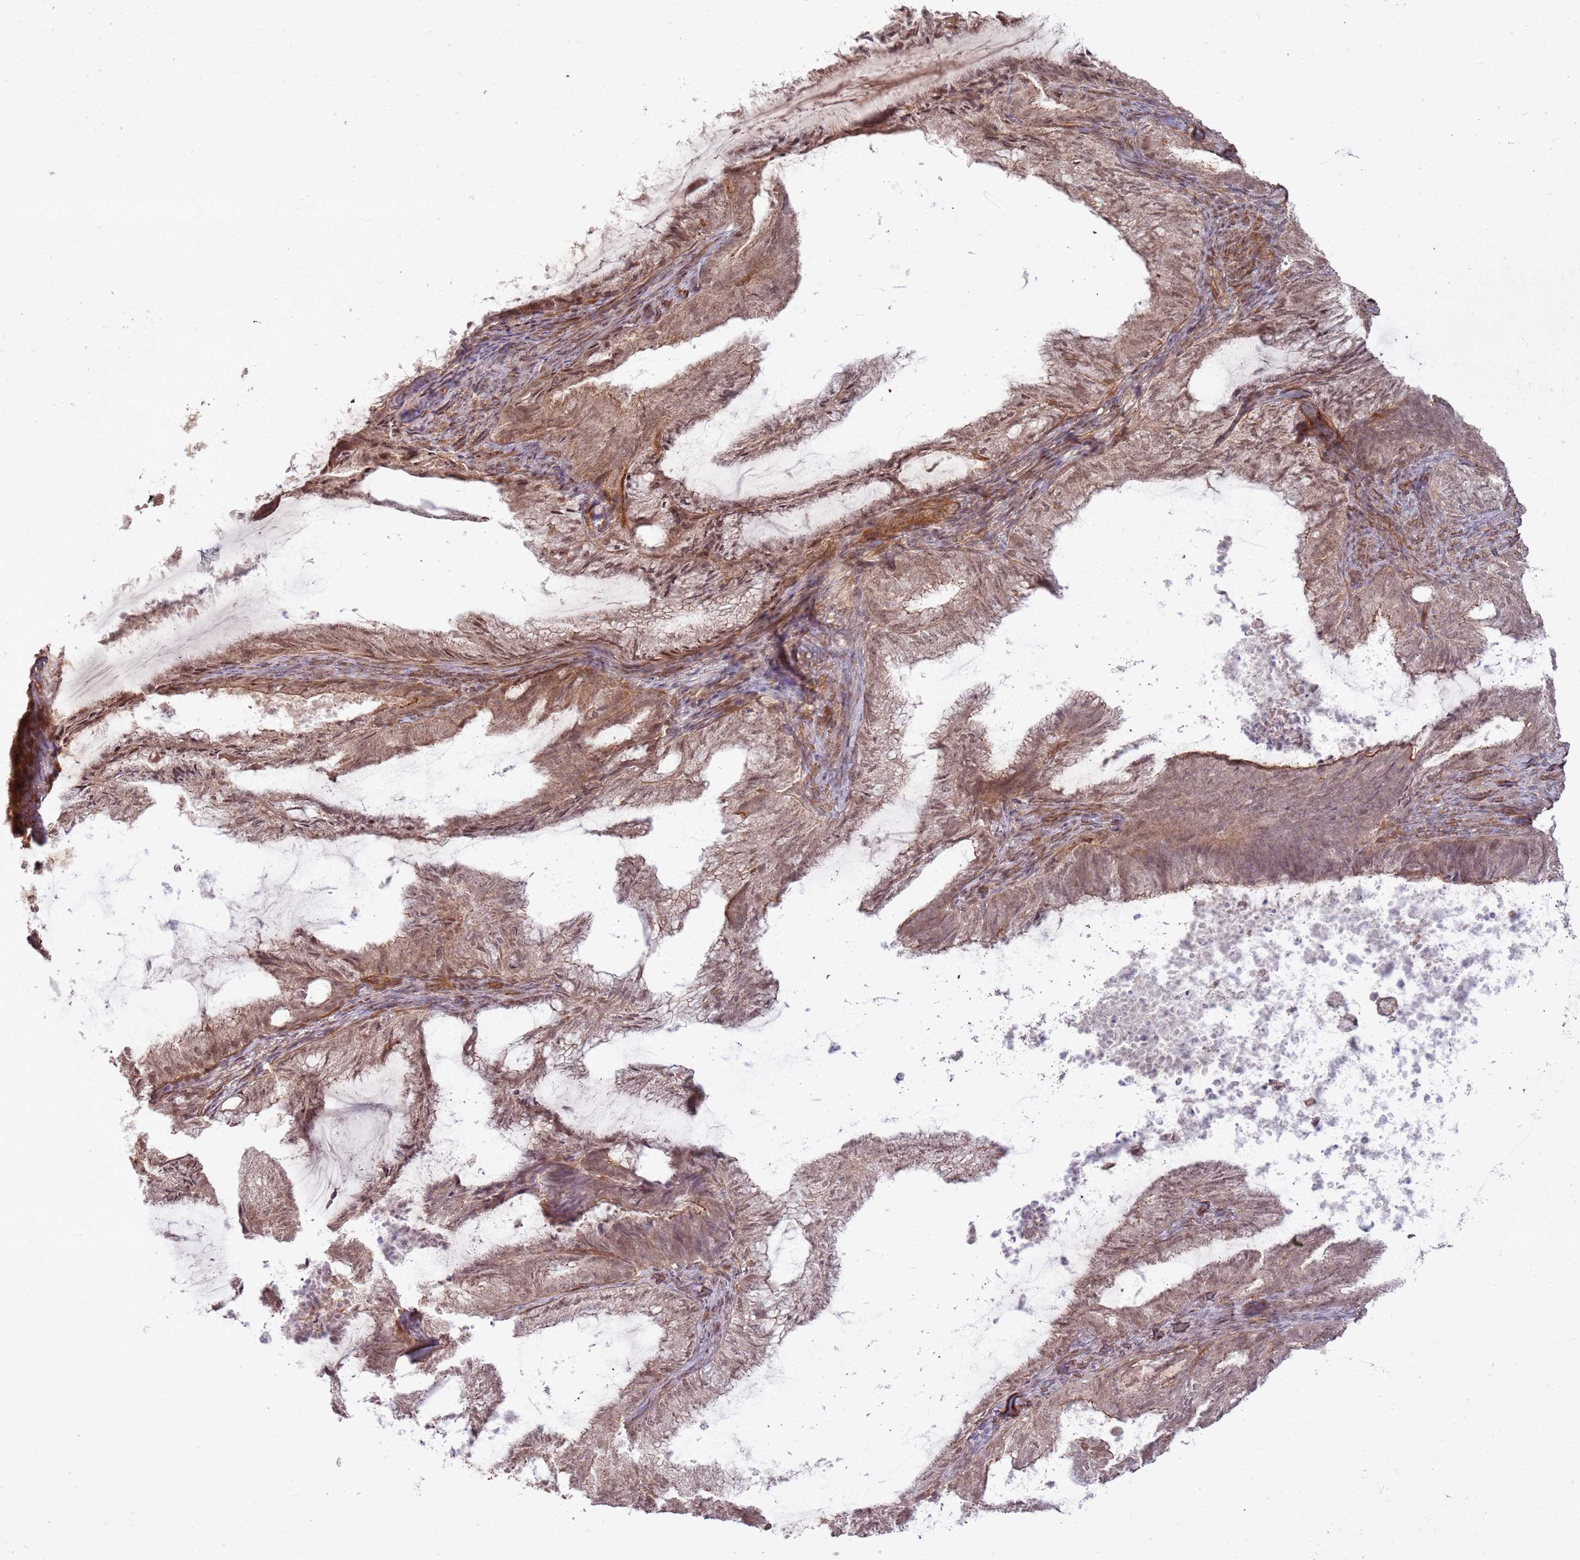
{"staining": {"intensity": "moderate", "quantity": ">75%", "location": "cytoplasmic/membranous,nuclear"}, "tissue": "endometrial cancer", "cell_type": "Tumor cells", "image_type": "cancer", "snomed": [{"axis": "morphology", "description": "Adenocarcinoma, NOS"}, {"axis": "topography", "description": "Endometrium"}], "caption": "About >75% of tumor cells in human adenocarcinoma (endometrial) display moderate cytoplasmic/membranous and nuclear protein expression as visualized by brown immunohistochemical staining.", "gene": "ZNF623", "patient": {"sex": "female", "age": 86}}